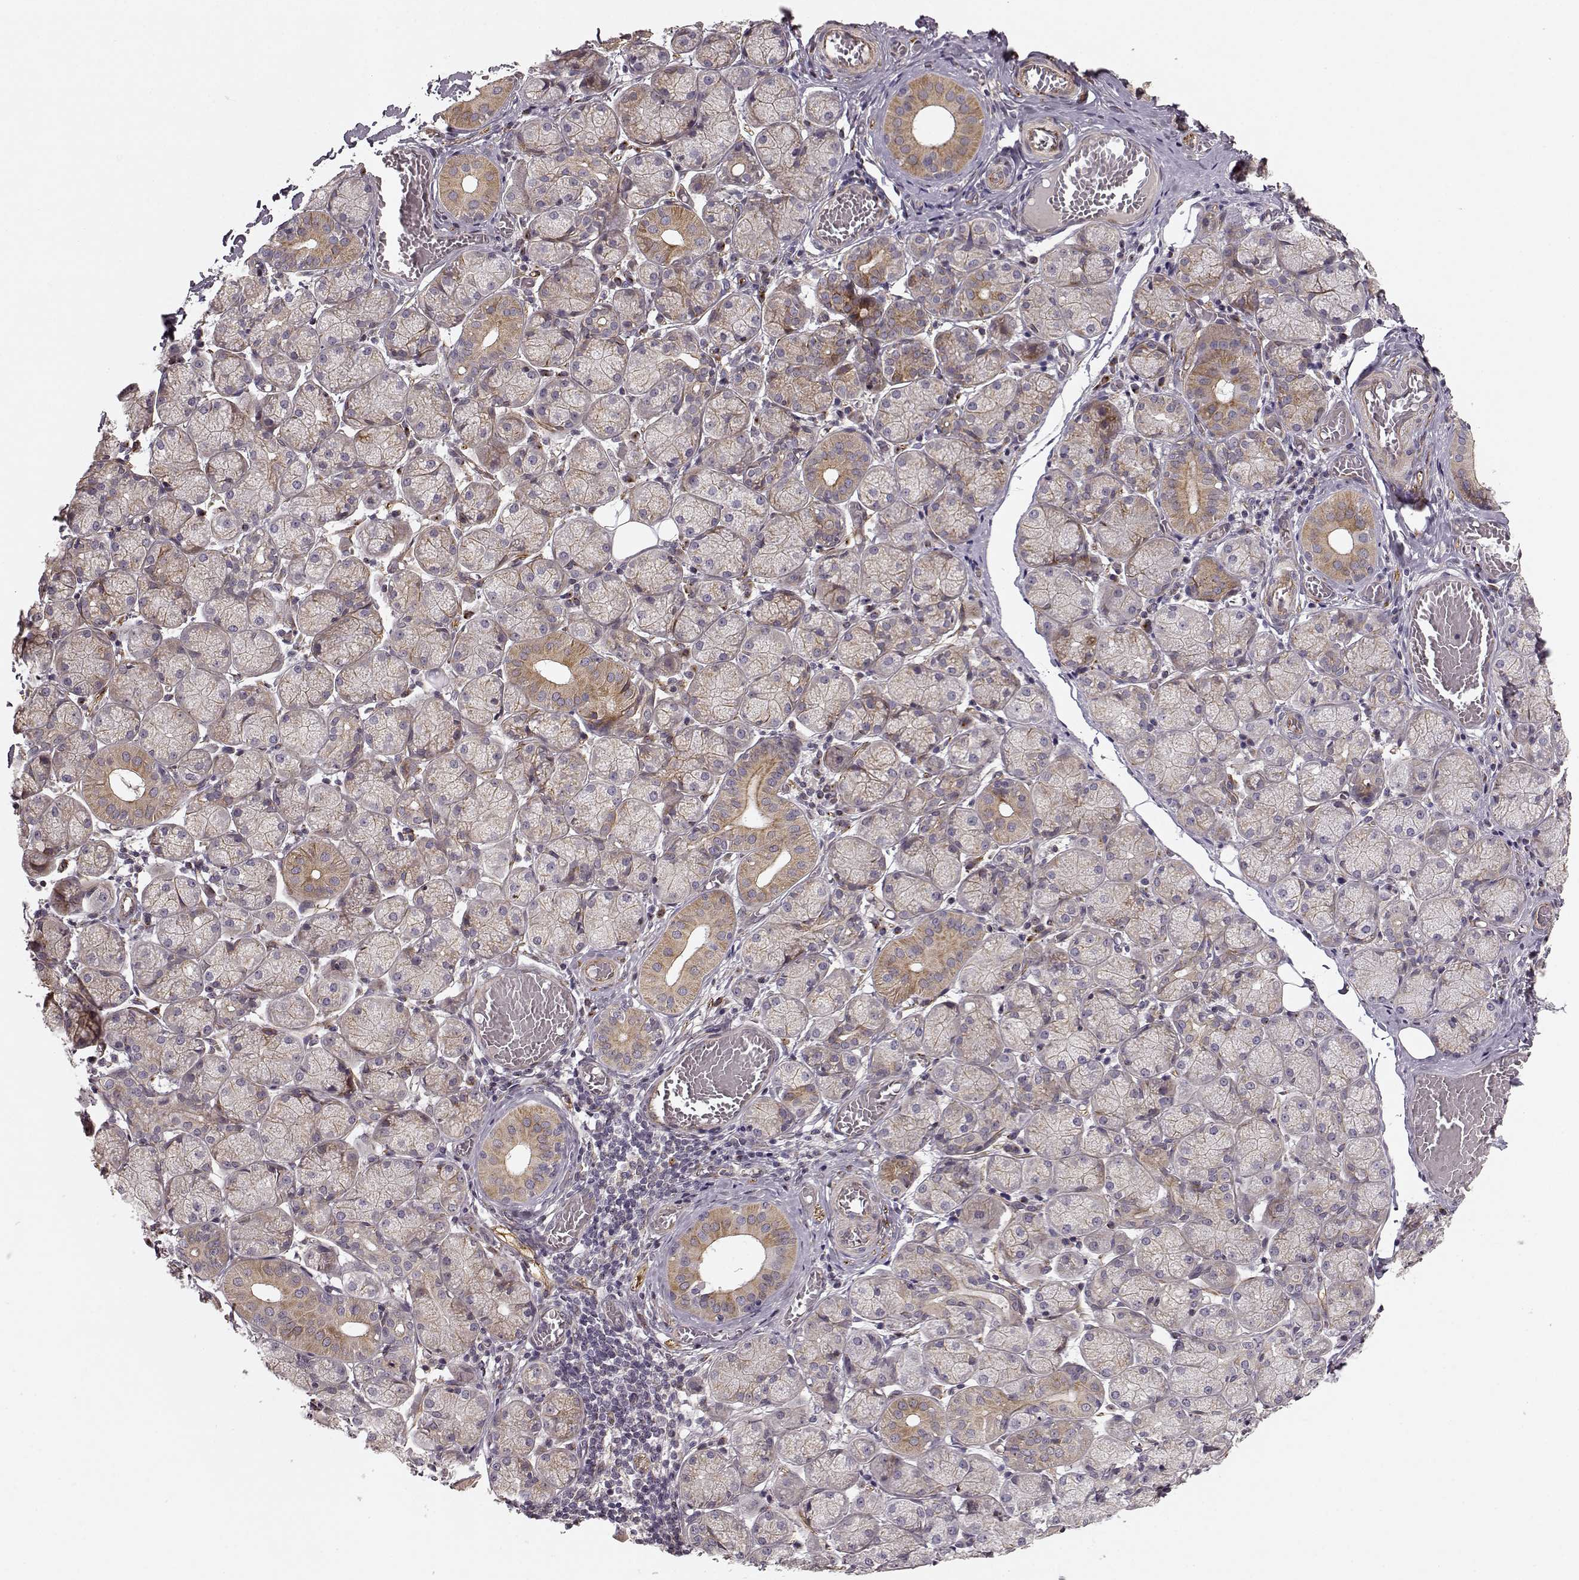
{"staining": {"intensity": "weak", "quantity": ">75%", "location": "cytoplasmic/membranous"}, "tissue": "salivary gland", "cell_type": "Glandular cells", "image_type": "normal", "snomed": [{"axis": "morphology", "description": "Normal tissue, NOS"}, {"axis": "topography", "description": "Salivary gland"}, {"axis": "topography", "description": "Peripheral nerve tissue"}], "caption": "Unremarkable salivary gland shows weak cytoplasmic/membranous positivity in approximately >75% of glandular cells The staining is performed using DAB brown chromogen to label protein expression. The nuclei are counter-stained blue using hematoxylin..", "gene": "MTR", "patient": {"sex": "female", "age": 24}}